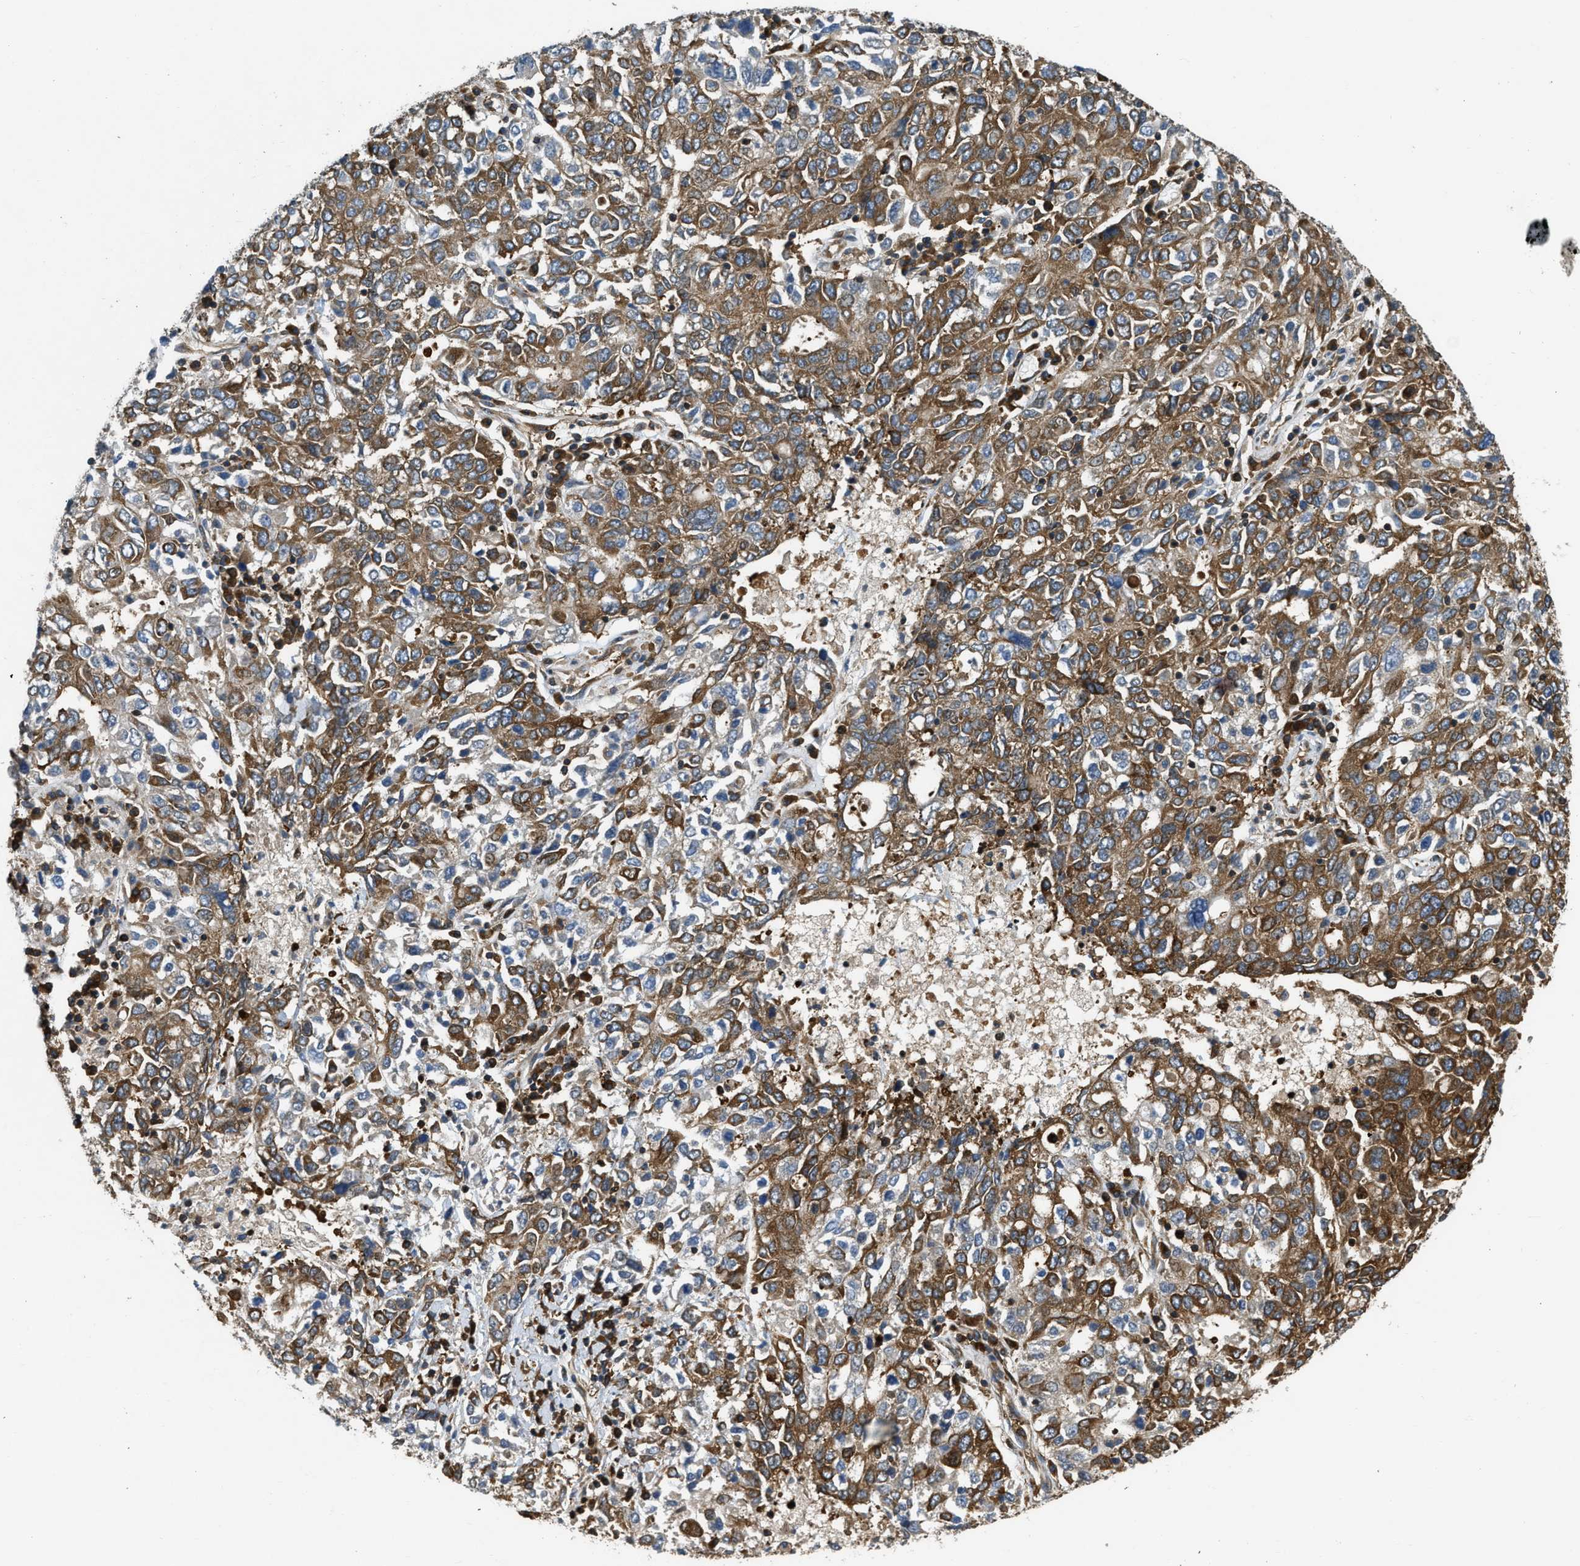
{"staining": {"intensity": "moderate", "quantity": "25%-75%", "location": "cytoplasmic/membranous"}, "tissue": "ovarian cancer", "cell_type": "Tumor cells", "image_type": "cancer", "snomed": [{"axis": "morphology", "description": "Carcinoma, endometroid"}, {"axis": "topography", "description": "Ovary"}], "caption": "Tumor cells display medium levels of moderate cytoplasmic/membranous positivity in approximately 25%-75% of cells in endometroid carcinoma (ovarian).", "gene": "RASGRF2", "patient": {"sex": "female", "age": 62}}